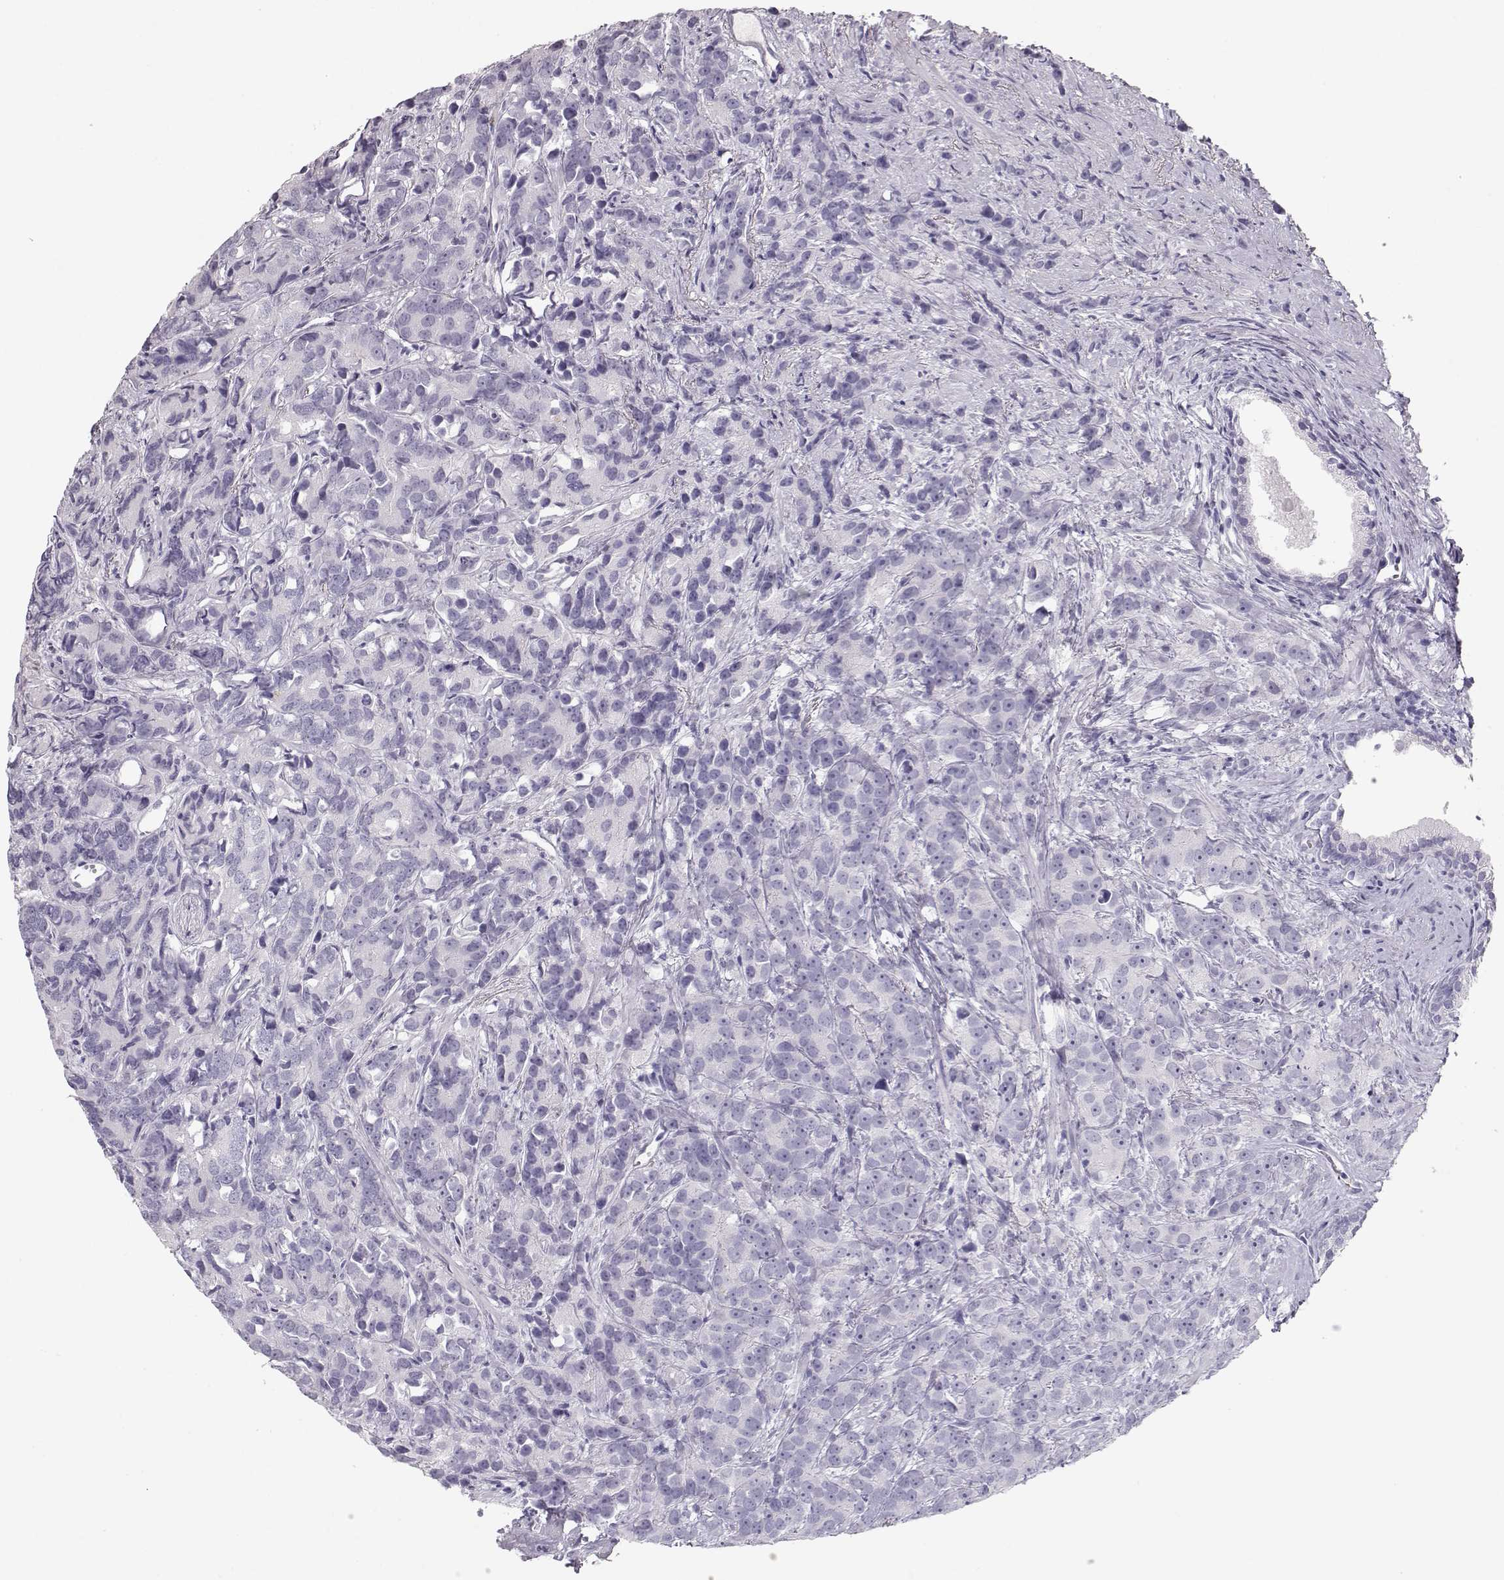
{"staining": {"intensity": "negative", "quantity": "none", "location": "none"}, "tissue": "prostate cancer", "cell_type": "Tumor cells", "image_type": "cancer", "snomed": [{"axis": "morphology", "description": "Adenocarcinoma, High grade"}, {"axis": "topography", "description": "Prostate"}], "caption": "A high-resolution micrograph shows immunohistochemistry (IHC) staining of prostate cancer (high-grade adenocarcinoma), which displays no significant expression in tumor cells.", "gene": "MIP", "patient": {"sex": "male", "age": 90}}